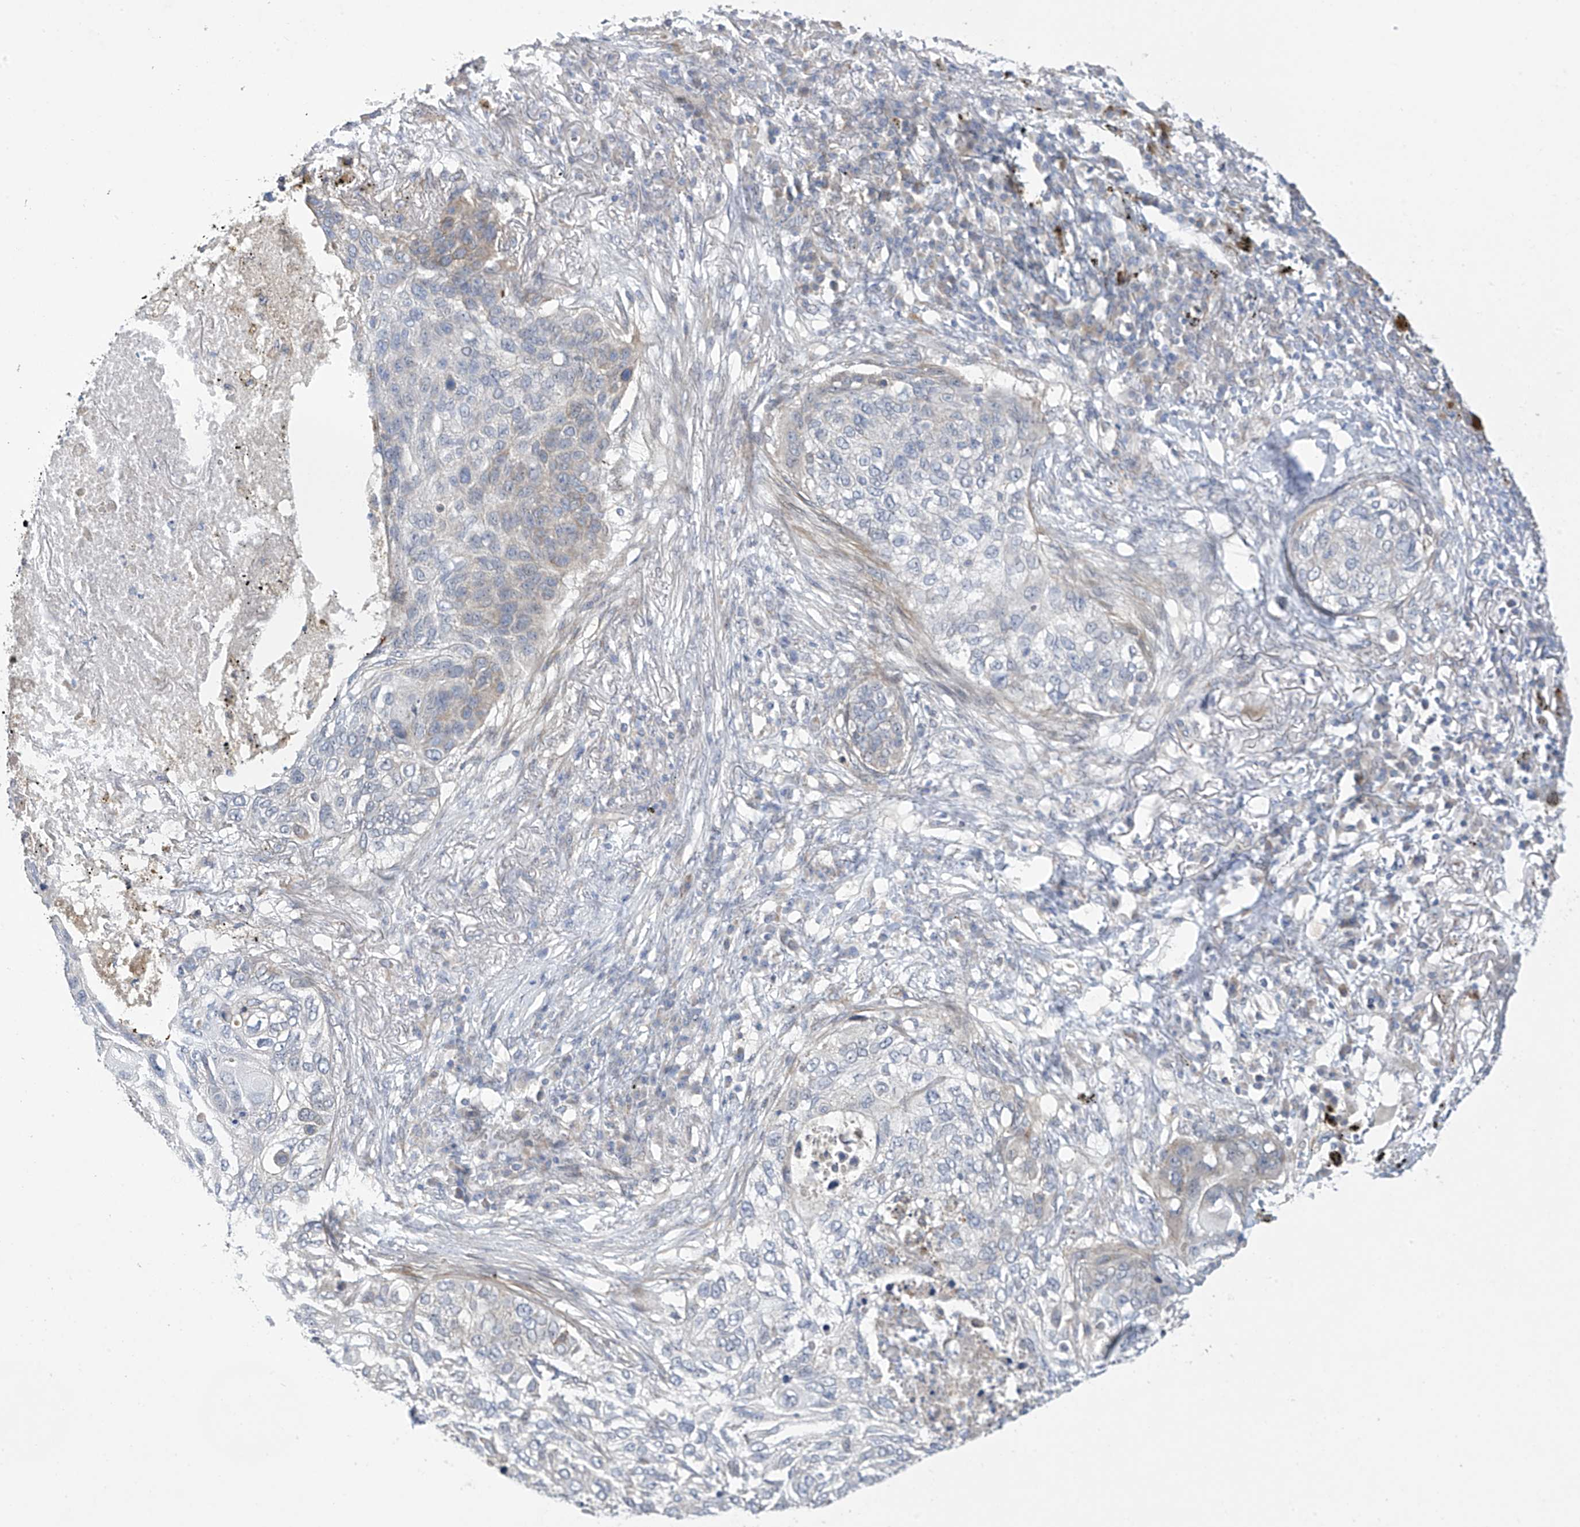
{"staining": {"intensity": "negative", "quantity": "none", "location": "none"}, "tissue": "lung cancer", "cell_type": "Tumor cells", "image_type": "cancer", "snomed": [{"axis": "morphology", "description": "Squamous cell carcinoma, NOS"}, {"axis": "topography", "description": "Lung"}], "caption": "A micrograph of human lung cancer is negative for staining in tumor cells.", "gene": "ZNF641", "patient": {"sex": "female", "age": 63}}